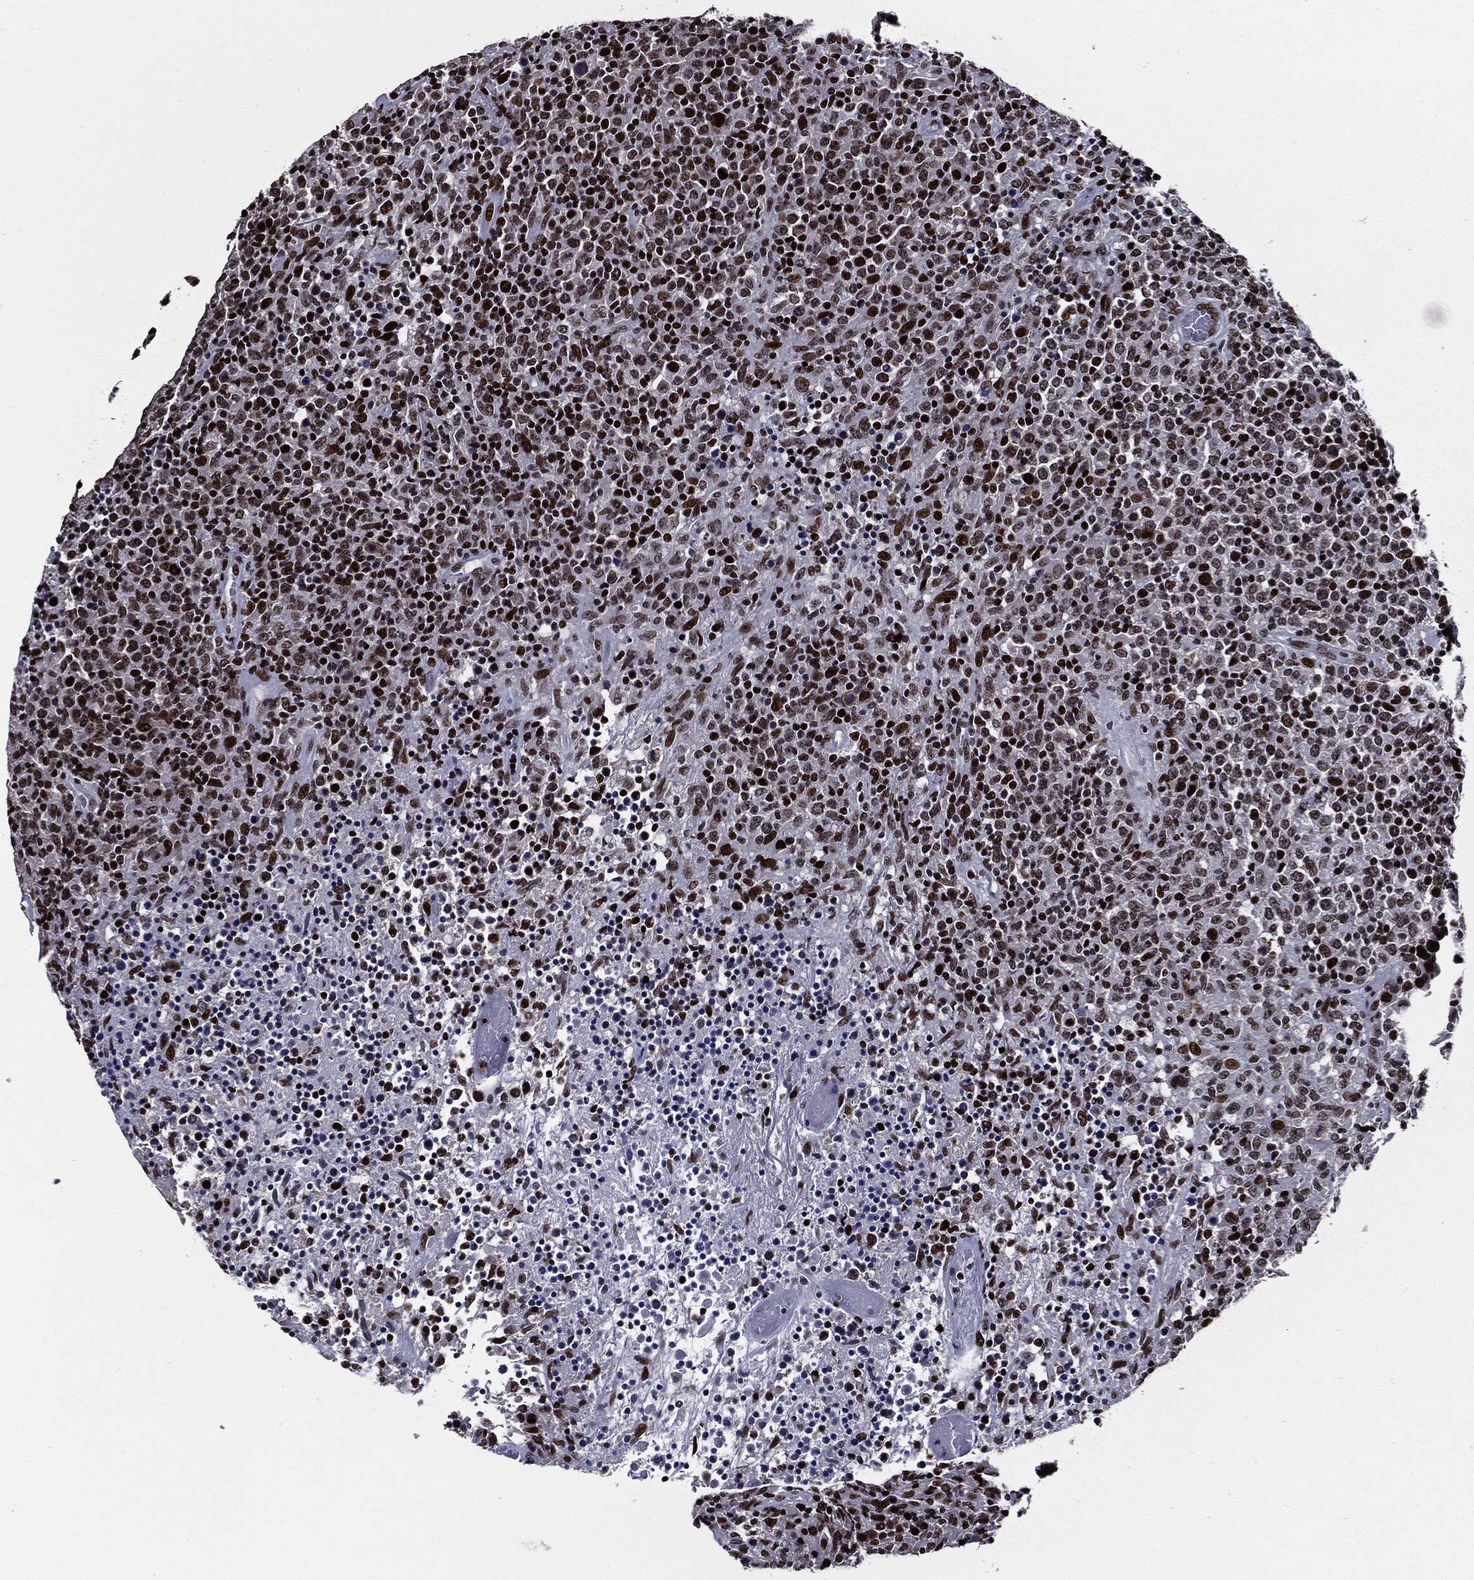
{"staining": {"intensity": "strong", "quantity": ">75%", "location": "nuclear"}, "tissue": "lymphoma", "cell_type": "Tumor cells", "image_type": "cancer", "snomed": [{"axis": "morphology", "description": "Malignant lymphoma, non-Hodgkin's type, High grade"}, {"axis": "topography", "description": "Lung"}], "caption": "Human lymphoma stained for a protein (brown) exhibits strong nuclear positive positivity in about >75% of tumor cells.", "gene": "ZFP91", "patient": {"sex": "male", "age": 79}}